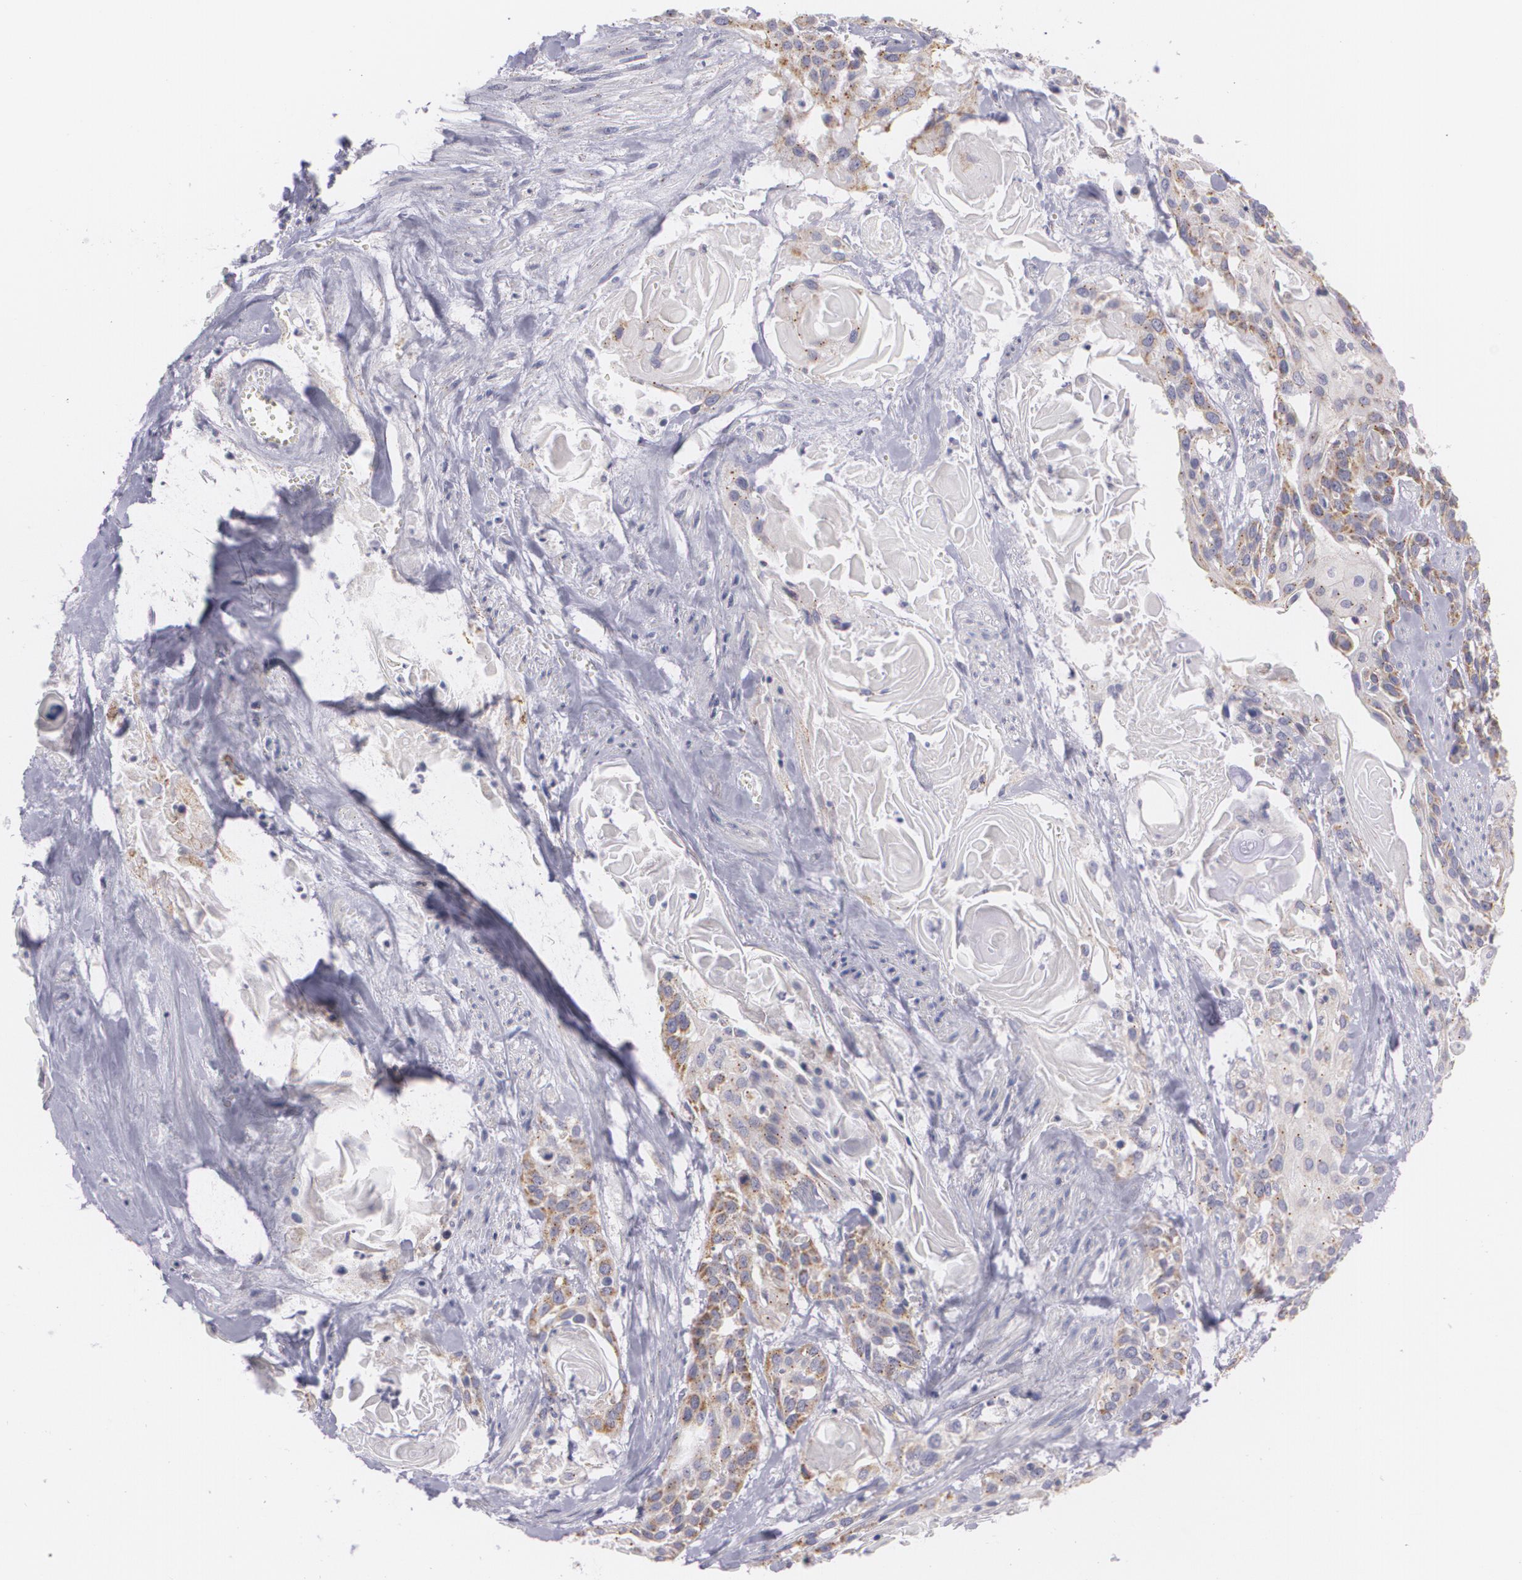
{"staining": {"intensity": "moderate", "quantity": "25%-75%", "location": "cytoplasmic/membranous"}, "tissue": "cervical cancer", "cell_type": "Tumor cells", "image_type": "cancer", "snomed": [{"axis": "morphology", "description": "Squamous cell carcinoma, NOS"}, {"axis": "topography", "description": "Cervix"}], "caption": "This photomicrograph demonstrates IHC staining of squamous cell carcinoma (cervical), with medium moderate cytoplasmic/membranous staining in approximately 25%-75% of tumor cells.", "gene": "CILK1", "patient": {"sex": "female", "age": 57}}